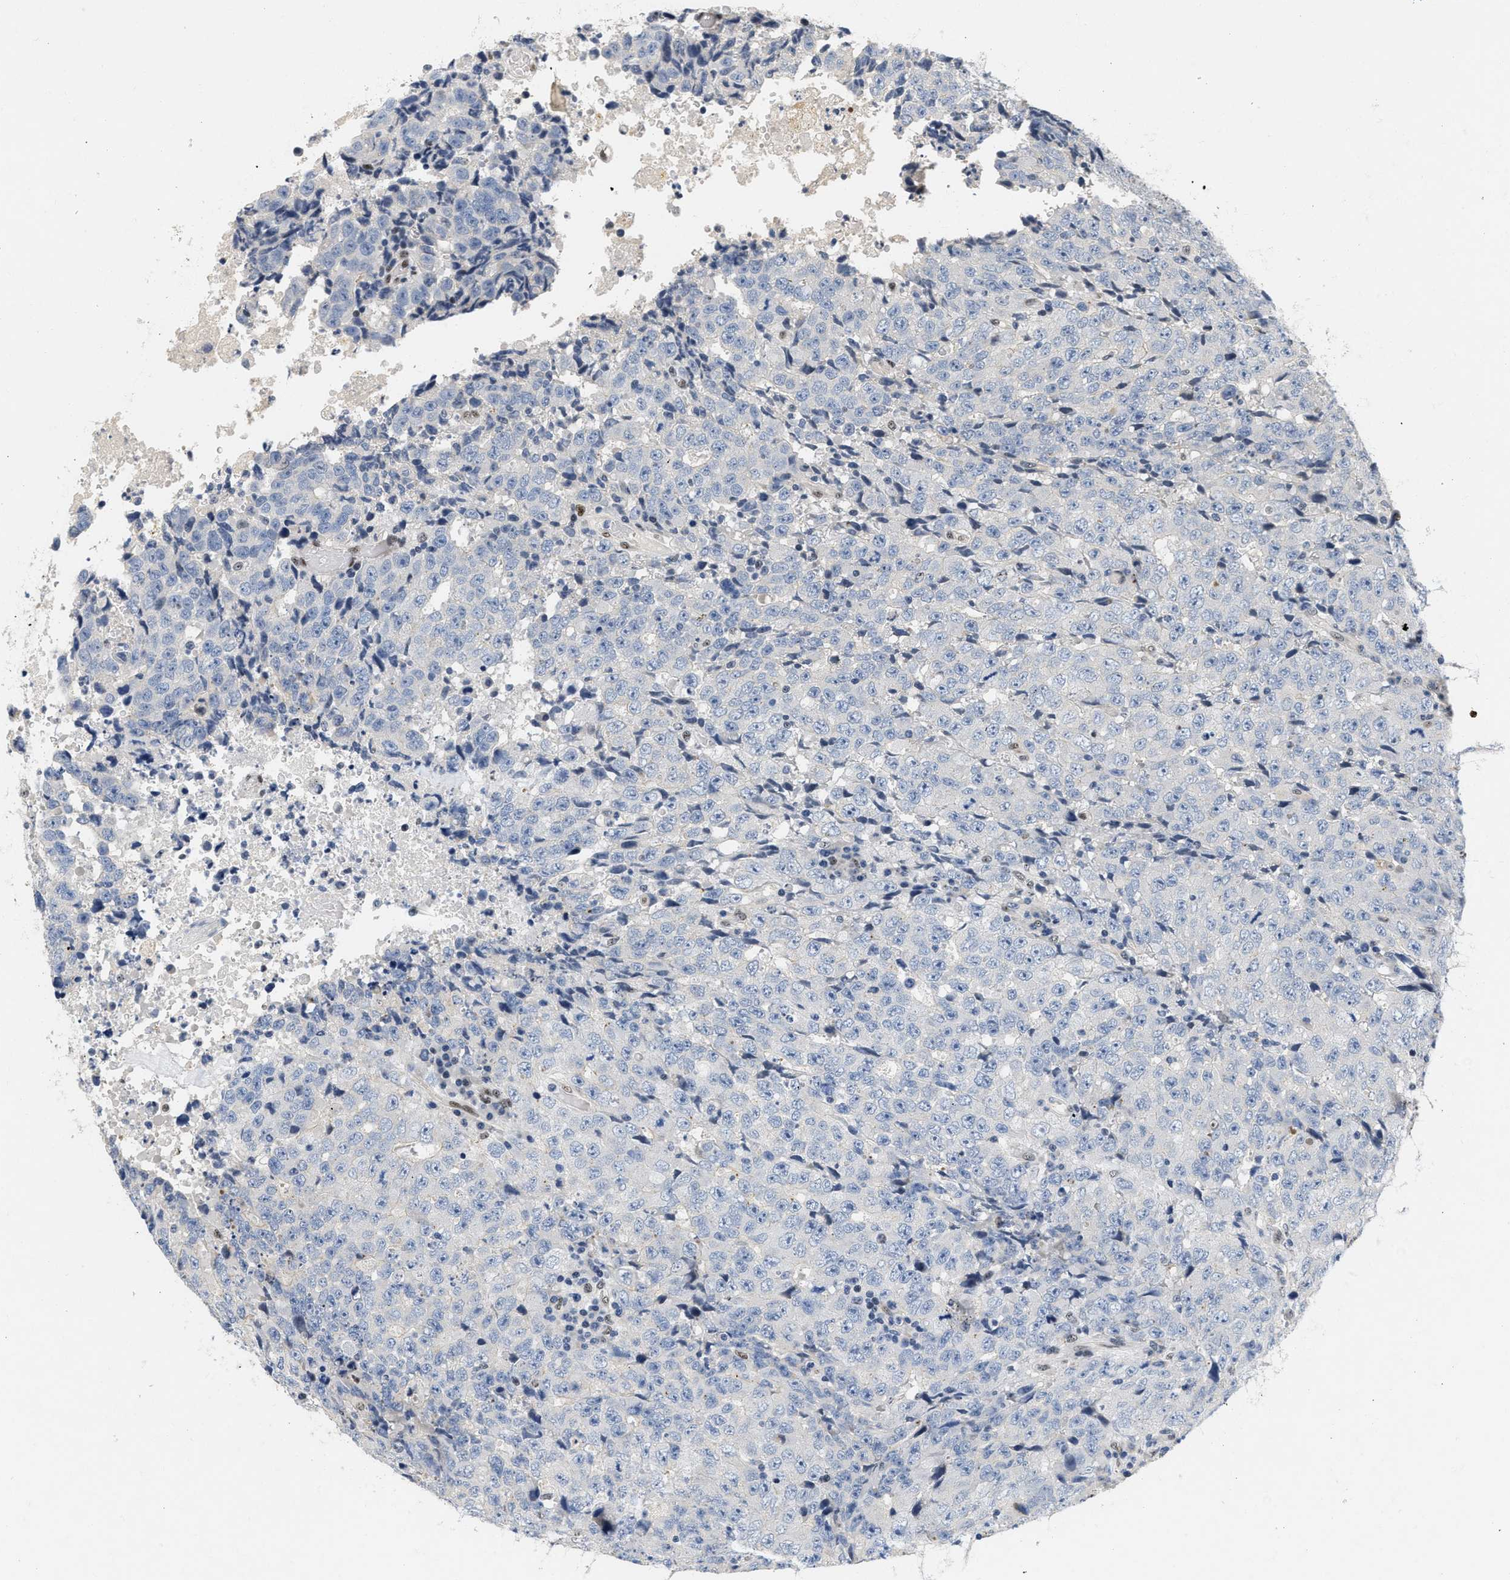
{"staining": {"intensity": "negative", "quantity": "none", "location": "none"}, "tissue": "testis cancer", "cell_type": "Tumor cells", "image_type": "cancer", "snomed": [{"axis": "morphology", "description": "Necrosis, NOS"}, {"axis": "morphology", "description": "Carcinoma, Embryonal, NOS"}, {"axis": "topography", "description": "Testis"}], "caption": "DAB immunohistochemical staining of testis cancer (embryonal carcinoma) demonstrates no significant staining in tumor cells.", "gene": "VIP", "patient": {"sex": "male", "age": 19}}